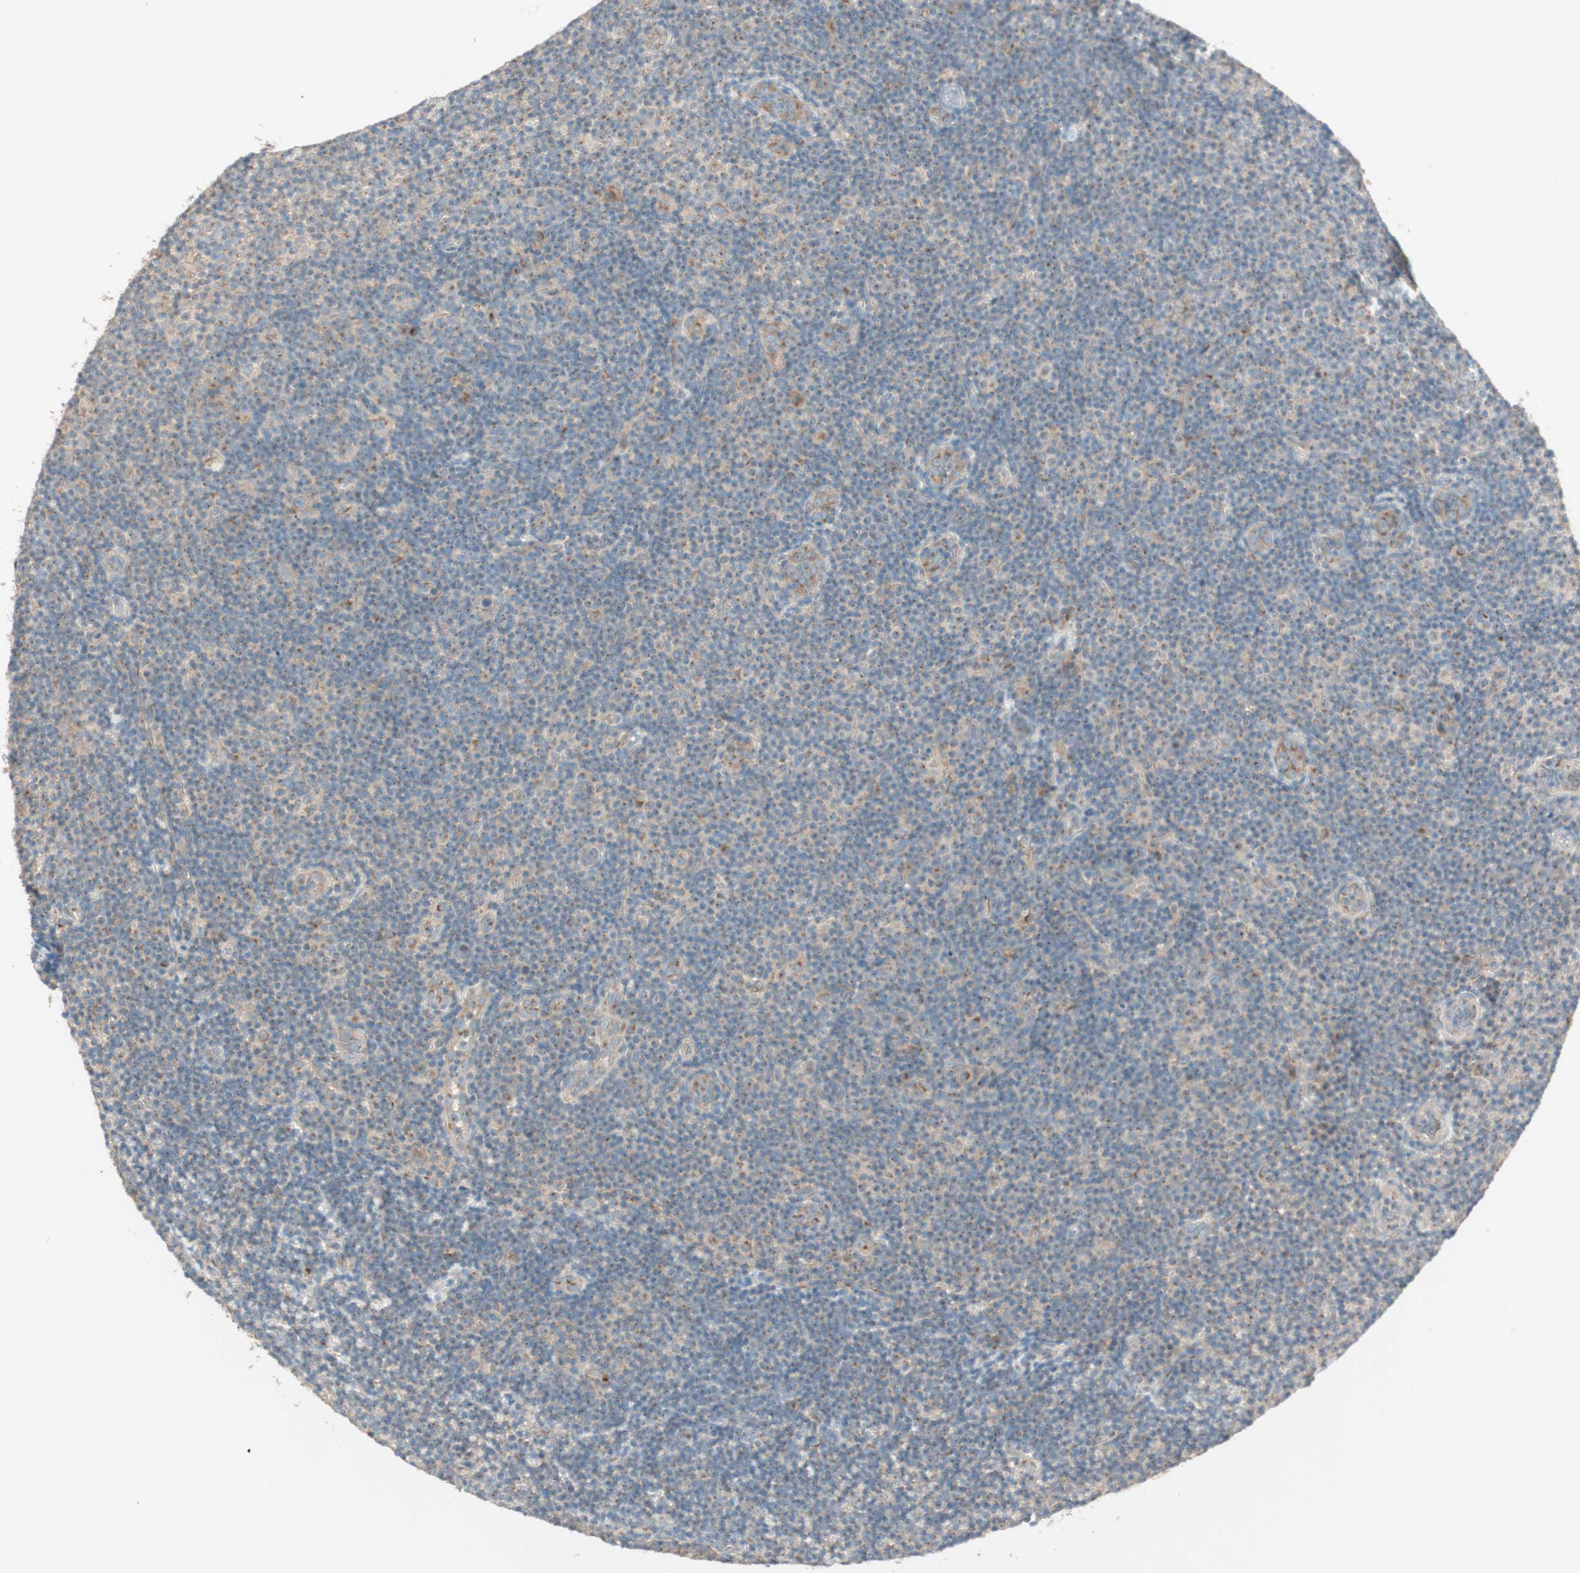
{"staining": {"intensity": "weak", "quantity": "25%-75%", "location": "cytoplasmic/membranous"}, "tissue": "lymphoma", "cell_type": "Tumor cells", "image_type": "cancer", "snomed": [{"axis": "morphology", "description": "Malignant lymphoma, non-Hodgkin's type, Low grade"}, {"axis": "topography", "description": "Lymph node"}], "caption": "IHC image of neoplastic tissue: human malignant lymphoma, non-Hodgkin's type (low-grade) stained using IHC displays low levels of weak protein expression localized specifically in the cytoplasmic/membranous of tumor cells, appearing as a cytoplasmic/membranous brown color.", "gene": "SEC16A", "patient": {"sex": "male", "age": 83}}